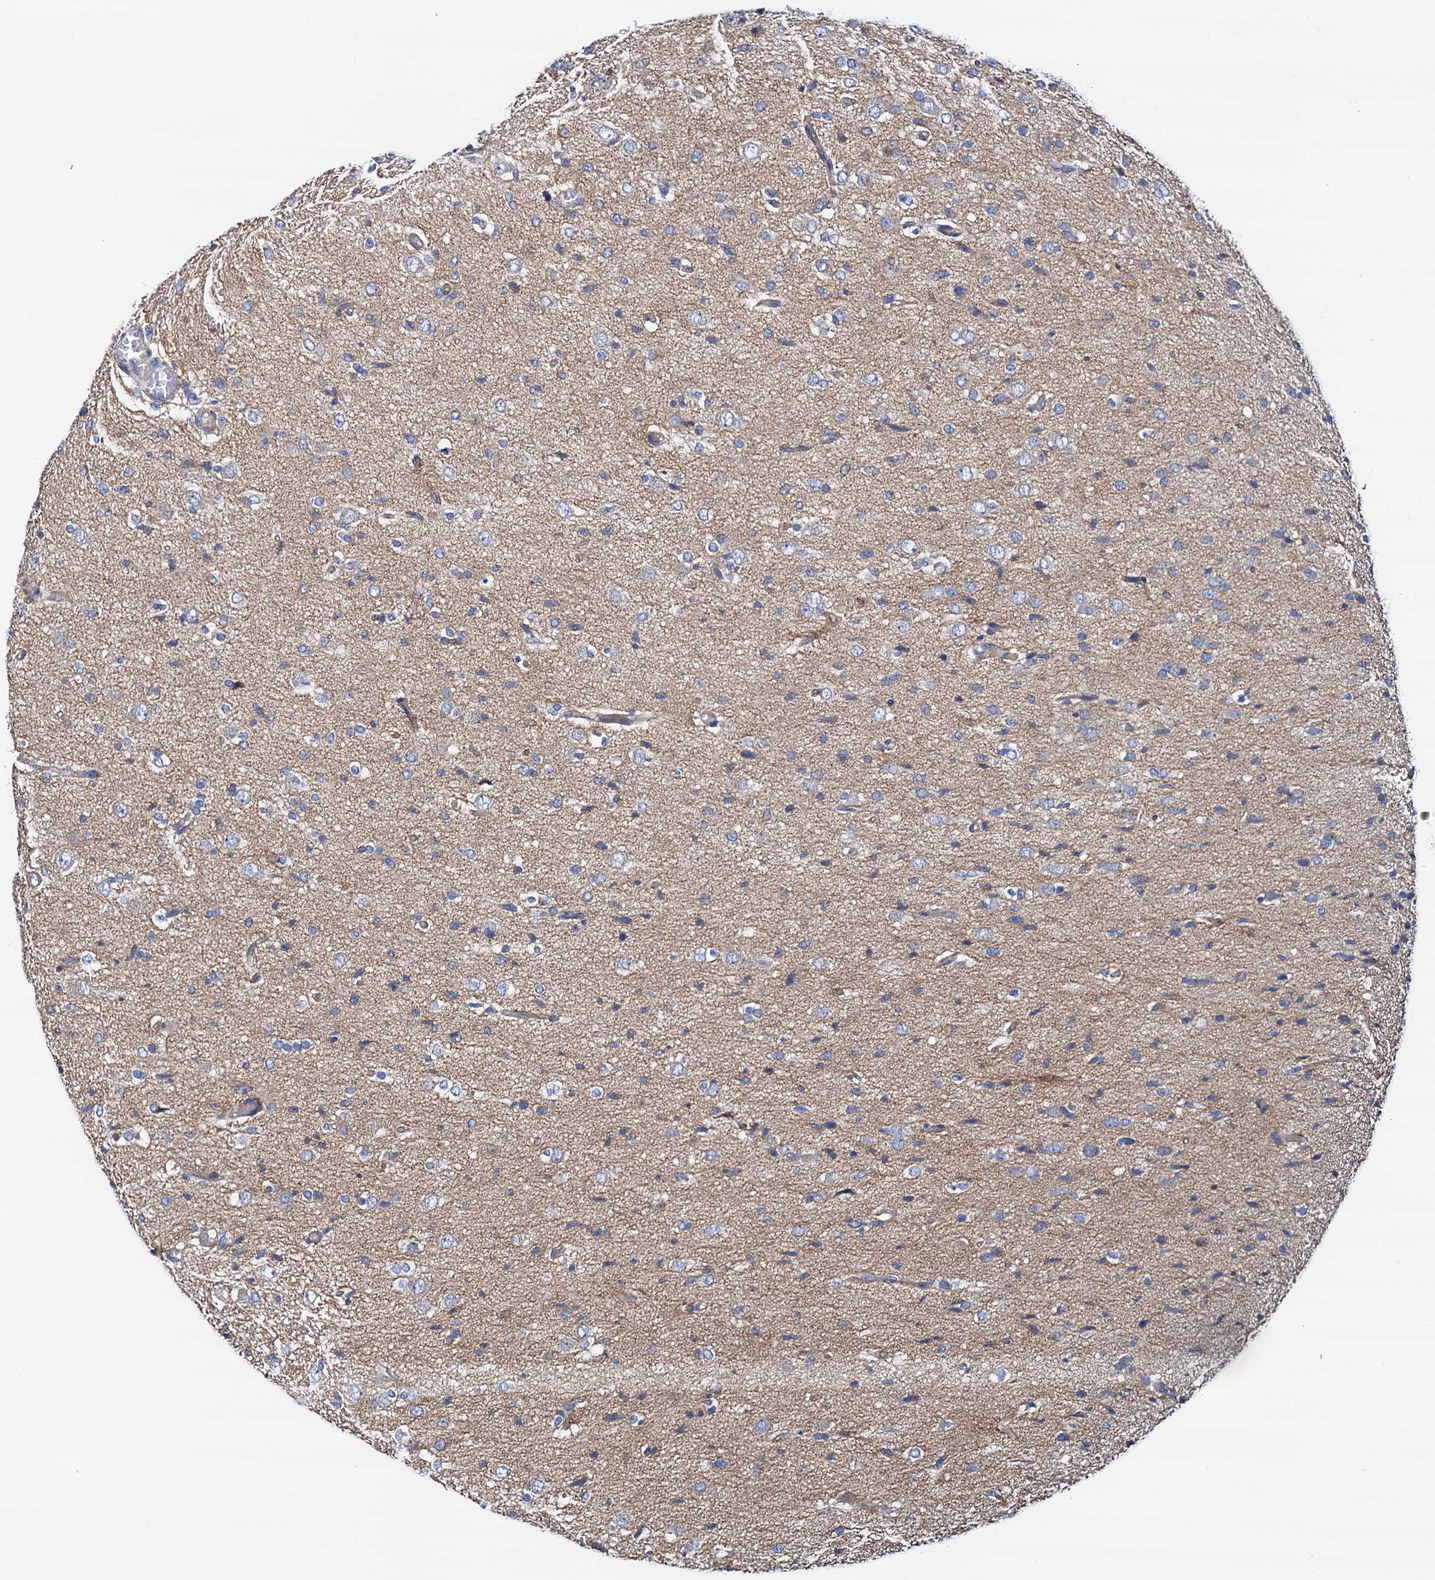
{"staining": {"intensity": "negative", "quantity": "none", "location": "none"}, "tissue": "glioma", "cell_type": "Tumor cells", "image_type": "cancer", "snomed": [{"axis": "morphology", "description": "Glioma, malignant, High grade"}, {"axis": "topography", "description": "Brain"}], "caption": "Histopathology image shows no significant protein staining in tumor cells of malignant glioma (high-grade).", "gene": "RASSF9", "patient": {"sex": "female", "age": 59}}